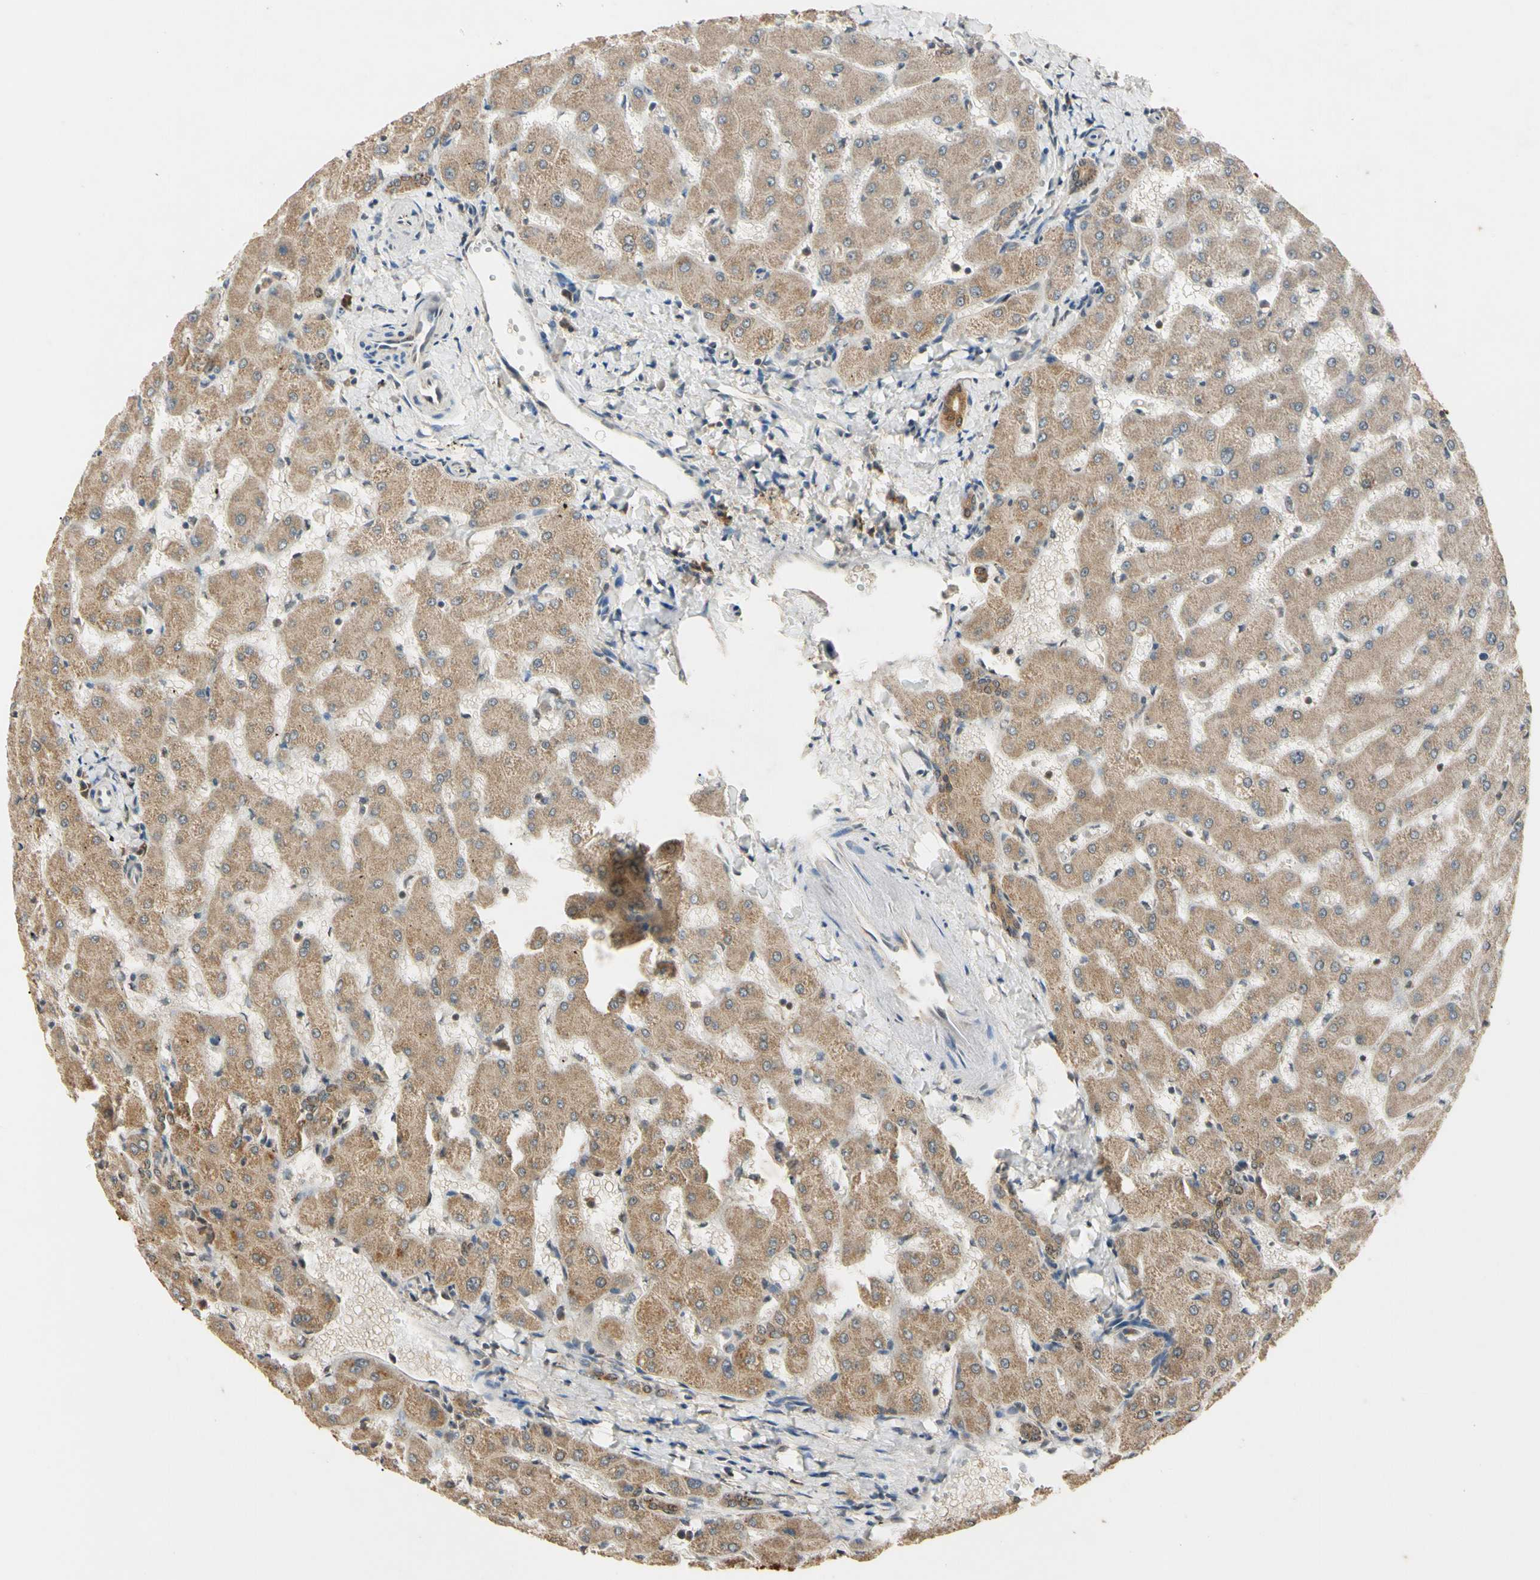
{"staining": {"intensity": "moderate", "quantity": ">75%", "location": "cytoplasmic/membranous"}, "tissue": "liver", "cell_type": "Cholangiocytes", "image_type": "normal", "snomed": [{"axis": "morphology", "description": "Normal tissue, NOS"}, {"axis": "topography", "description": "Liver"}], "caption": "Human liver stained with a brown dye exhibits moderate cytoplasmic/membranous positive expression in about >75% of cholangiocytes.", "gene": "PRDX5", "patient": {"sex": "female", "age": 63}}